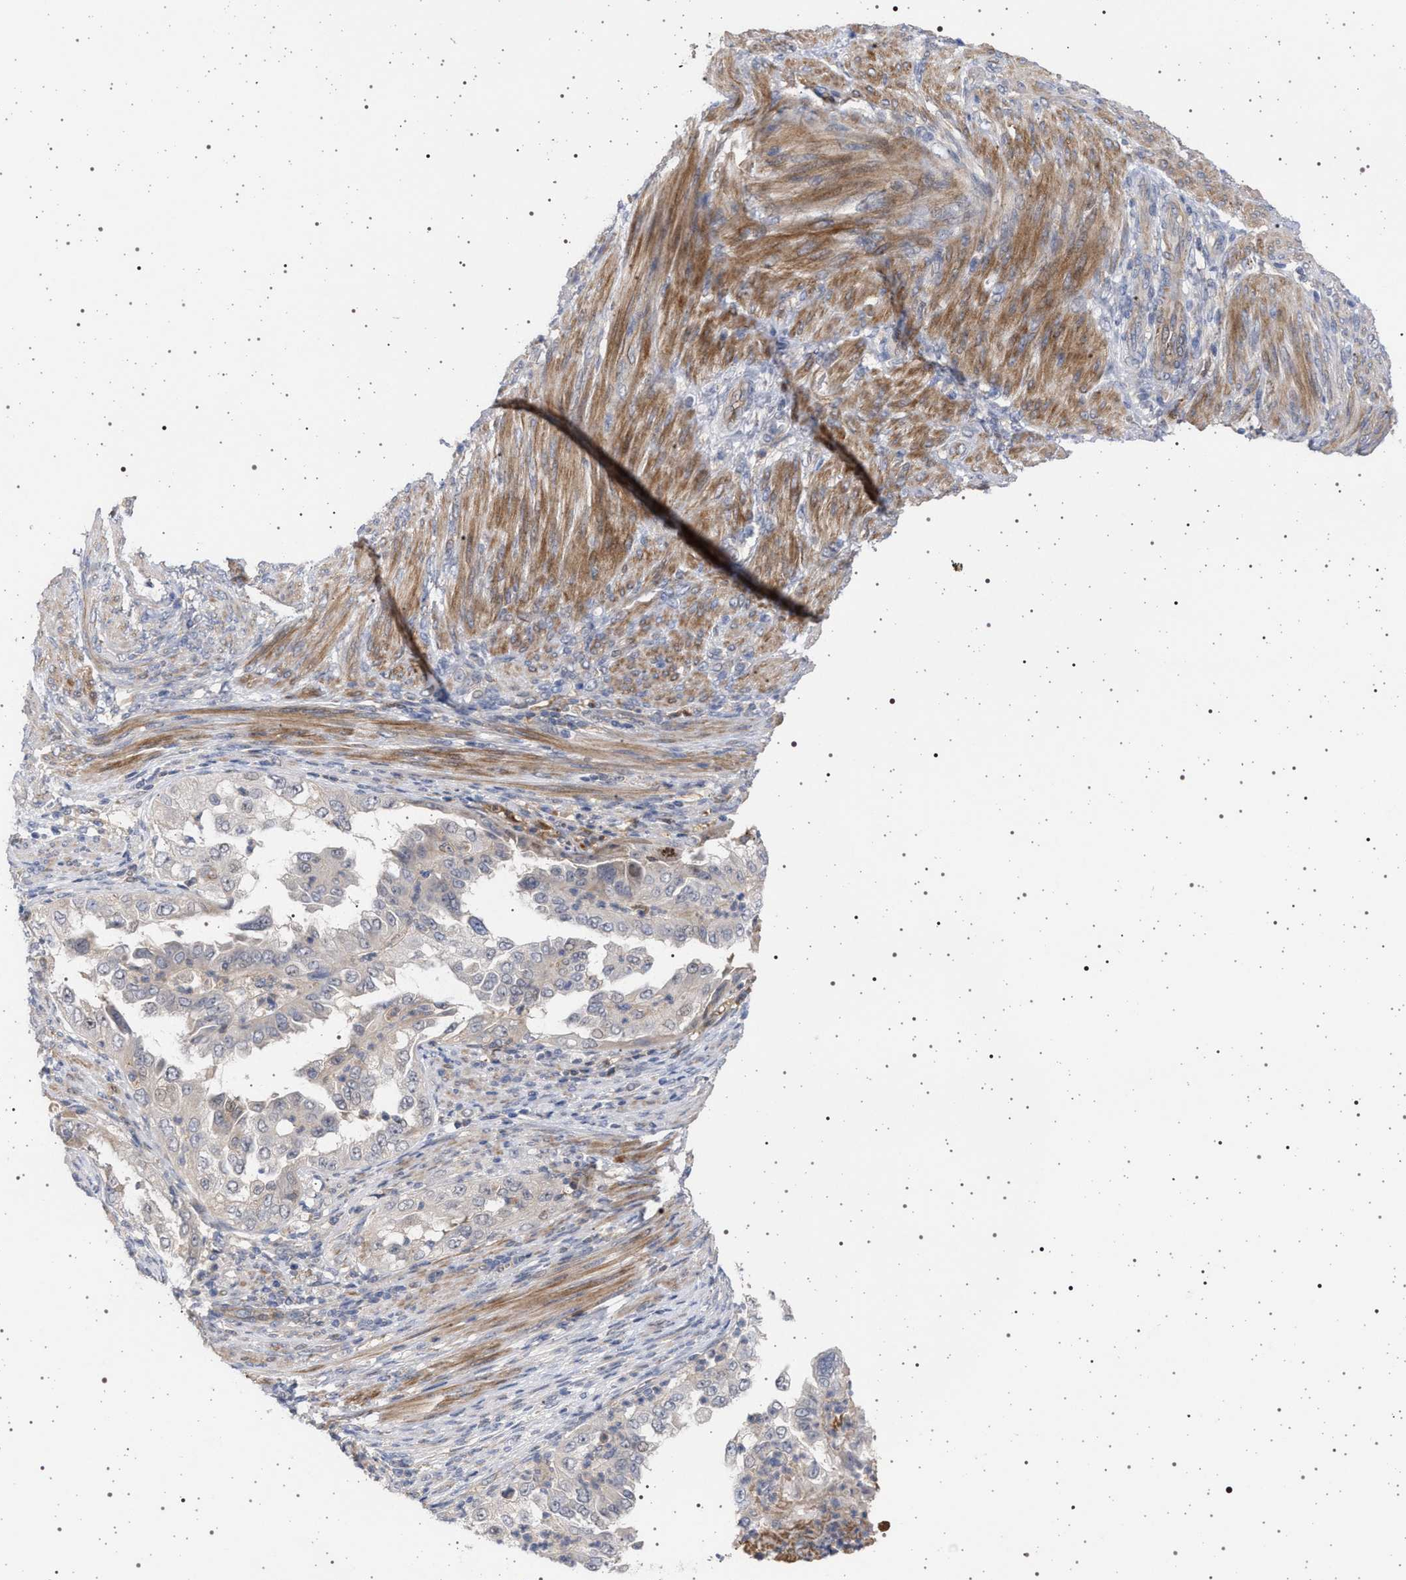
{"staining": {"intensity": "negative", "quantity": "none", "location": "none"}, "tissue": "endometrial cancer", "cell_type": "Tumor cells", "image_type": "cancer", "snomed": [{"axis": "morphology", "description": "Adenocarcinoma, NOS"}, {"axis": "topography", "description": "Endometrium"}], "caption": "Photomicrograph shows no protein expression in tumor cells of endometrial cancer tissue.", "gene": "RBM48", "patient": {"sex": "female", "age": 85}}